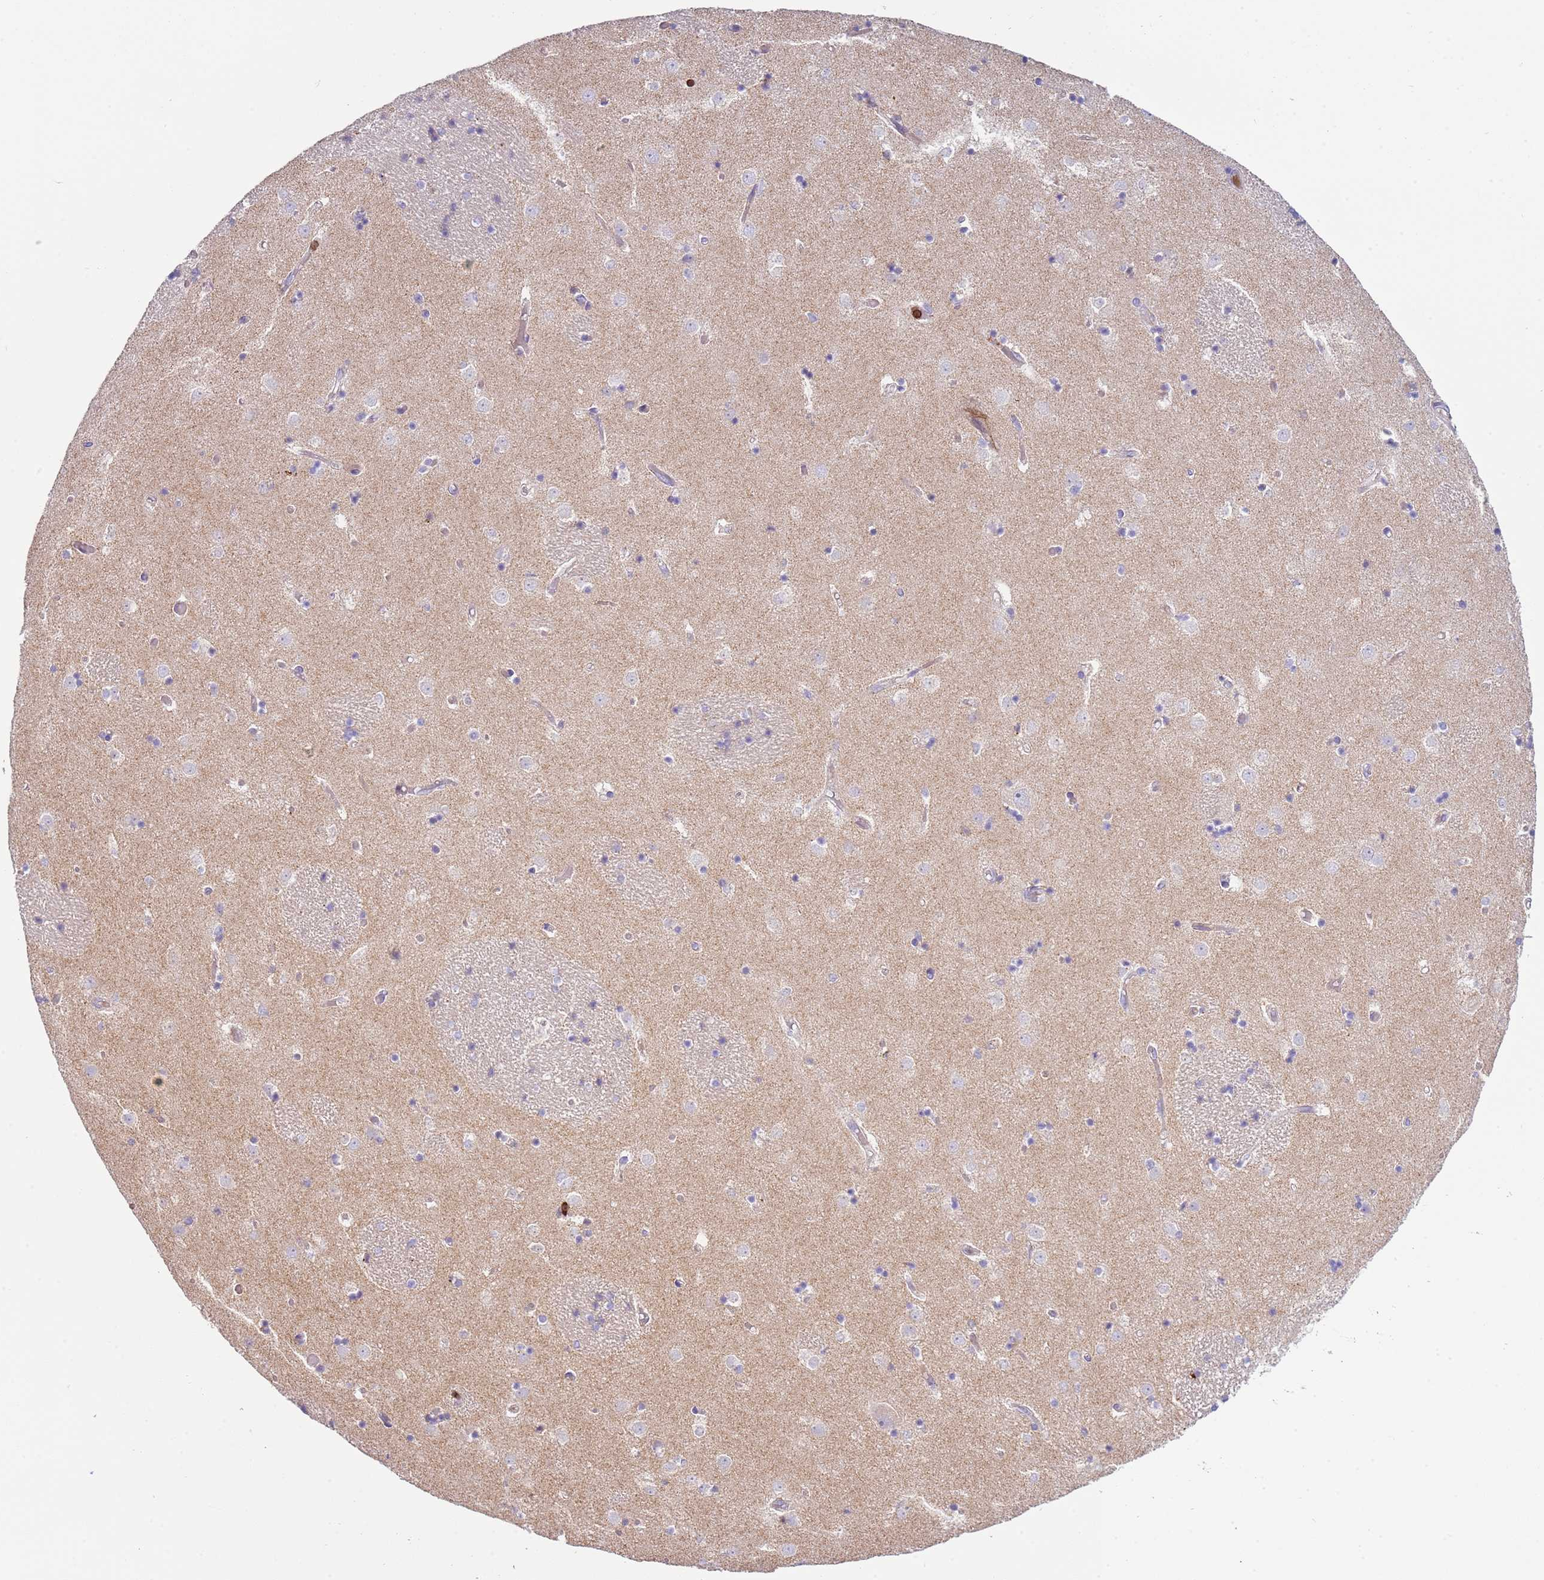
{"staining": {"intensity": "negative", "quantity": "none", "location": "none"}, "tissue": "caudate", "cell_type": "Glial cells", "image_type": "normal", "snomed": [{"axis": "morphology", "description": "Normal tissue, NOS"}, {"axis": "topography", "description": "Lateral ventricle wall"}], "caption": "Protein analysis of benign caudate shows no significant expression in glial cells.", "gene": "TTPAL", "patient": {"sex": "female", "age": 52}}